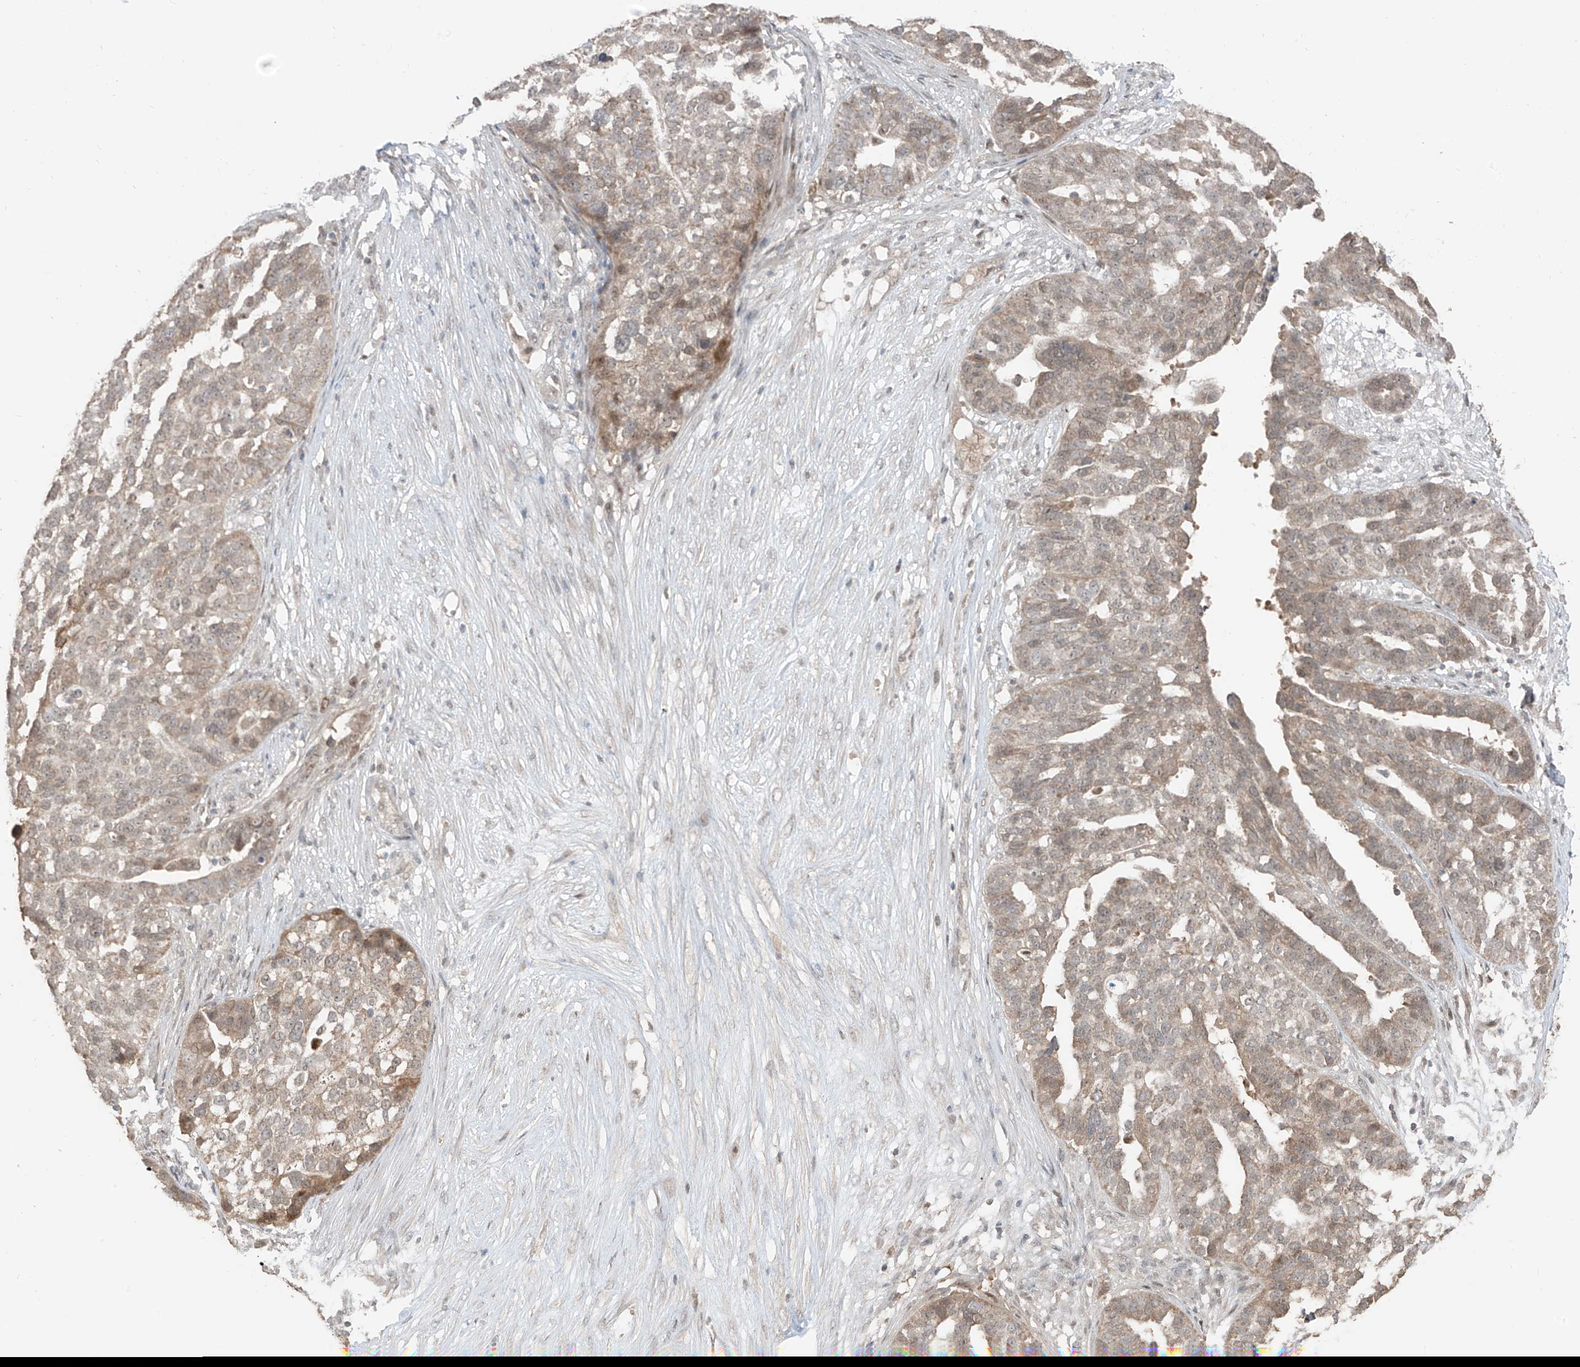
{"staining": {"intensity": "weak", "quantity": "25%-75%", "location": "cytoplasmic/membranous"}, "tissue": "ovarian cancer", "cell_type": "Tumor cells", "image_type": "cancer", "snomed": [{"axis": "morphology", "description": "Cystadenocarcinoma, serous, NOS"}, {"axis": "topography", "description": "Ovary"}], "caption": "Ovarian serous cystadenocarcinoma was stained to show a protein in brown. There is low levels of weak cytoplasmic/membranous expression in about 25%-75% of tumor cells.", "gene": "COLGALT2", "patient": {"sex": "female", "age": 59}}